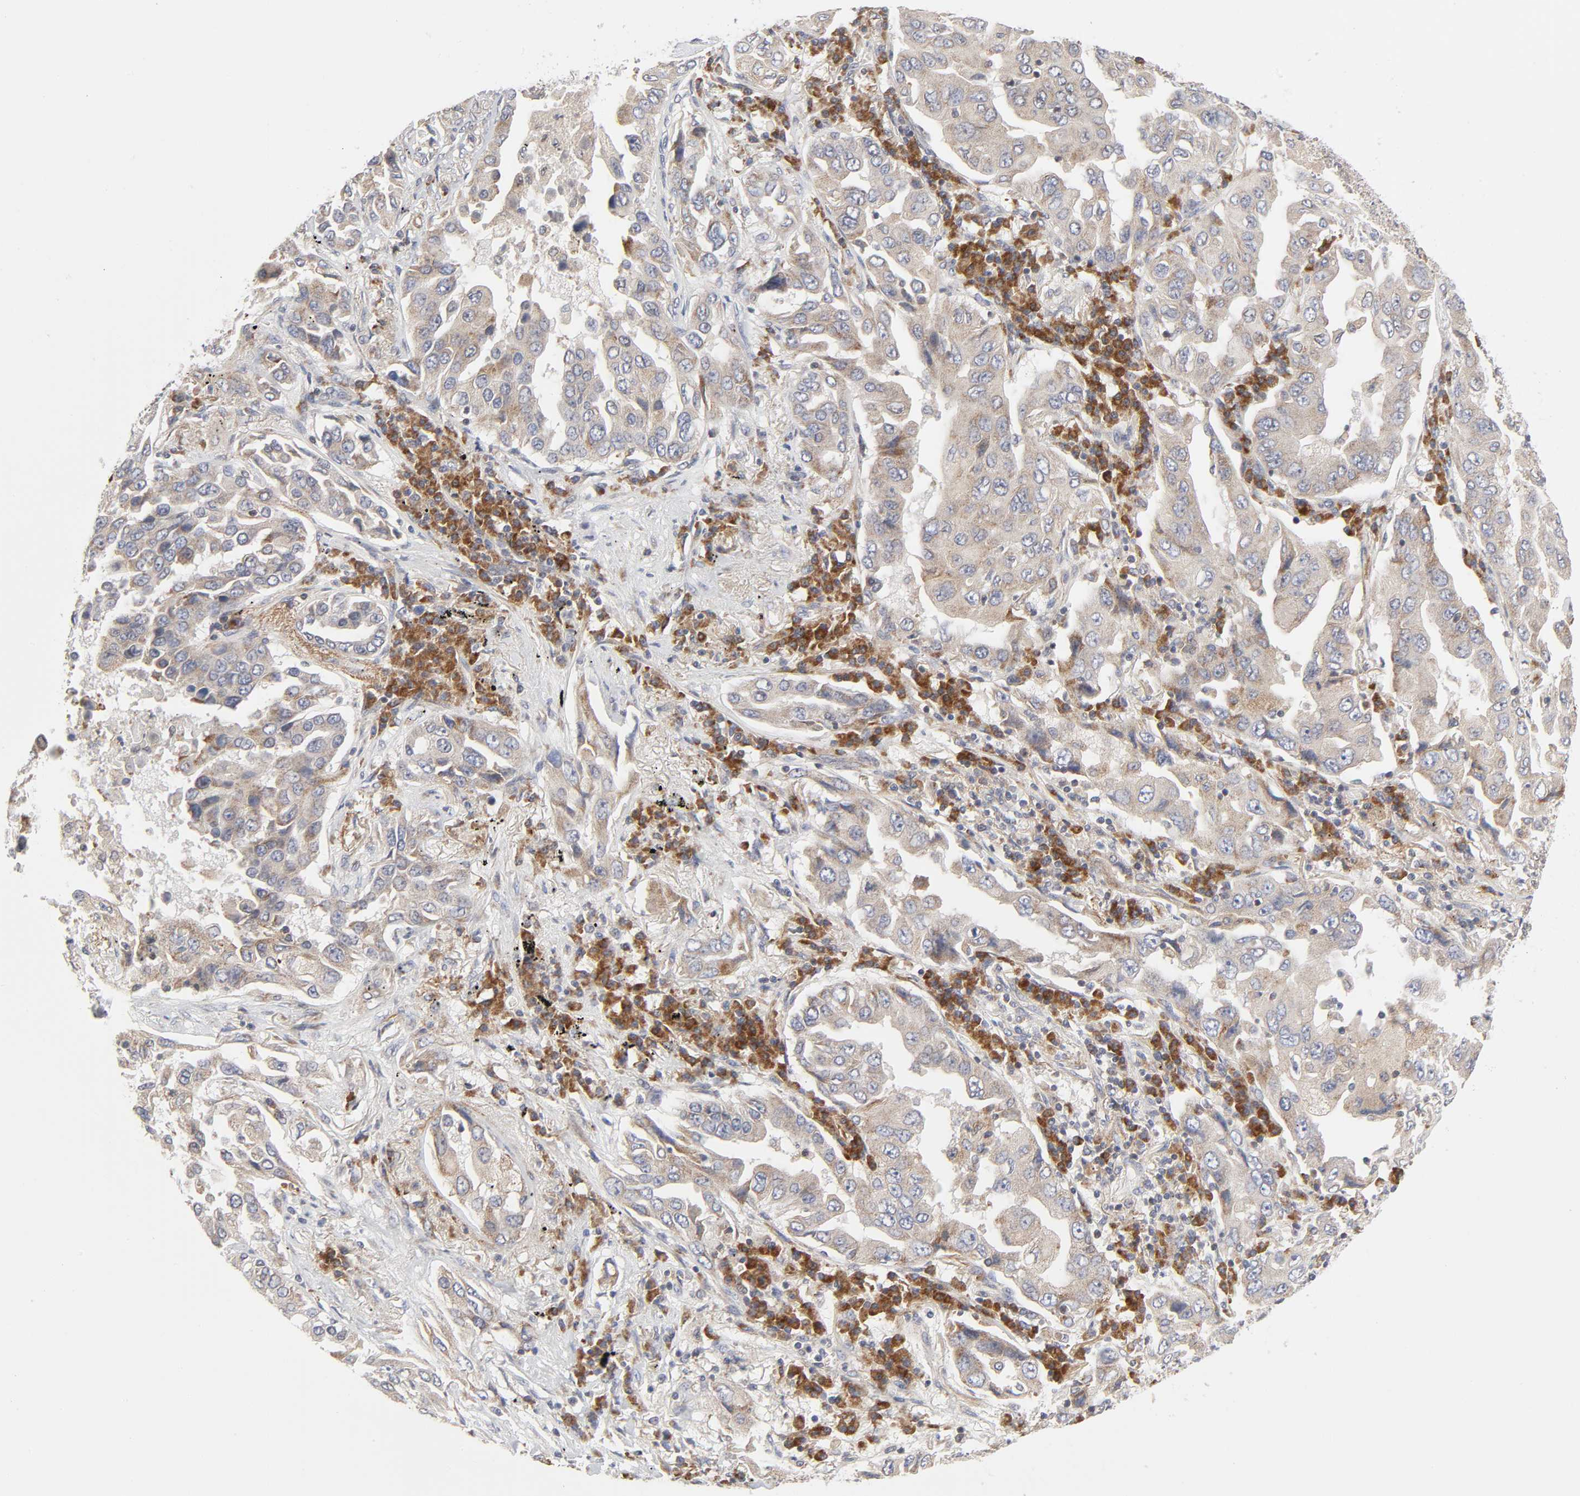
{"staining": {"intensity": "weak", "quantity": ">75%", "location": "cytoplasmic/membranous"}, "tissue": "lung cancer", "cell_type": "Tumor cells", "image_type": "cancer", "snomed": [{"axis": "morphology", "description": "Adenocarcinoma, NOS"}, {"axis": "topography", "description": "Lung"}], "caption": "Lung cancer (adenocarcinoma) tissue exhibits weak cytoplasmic/membranous staining in approximately >75% of tumor cells, visualized by immunohistochemistry. (brown staining indicates protein expression, while blue staining denotes nuclei).", "gene": "IL4R", "patient": {"sex": "female", "age": 65}}